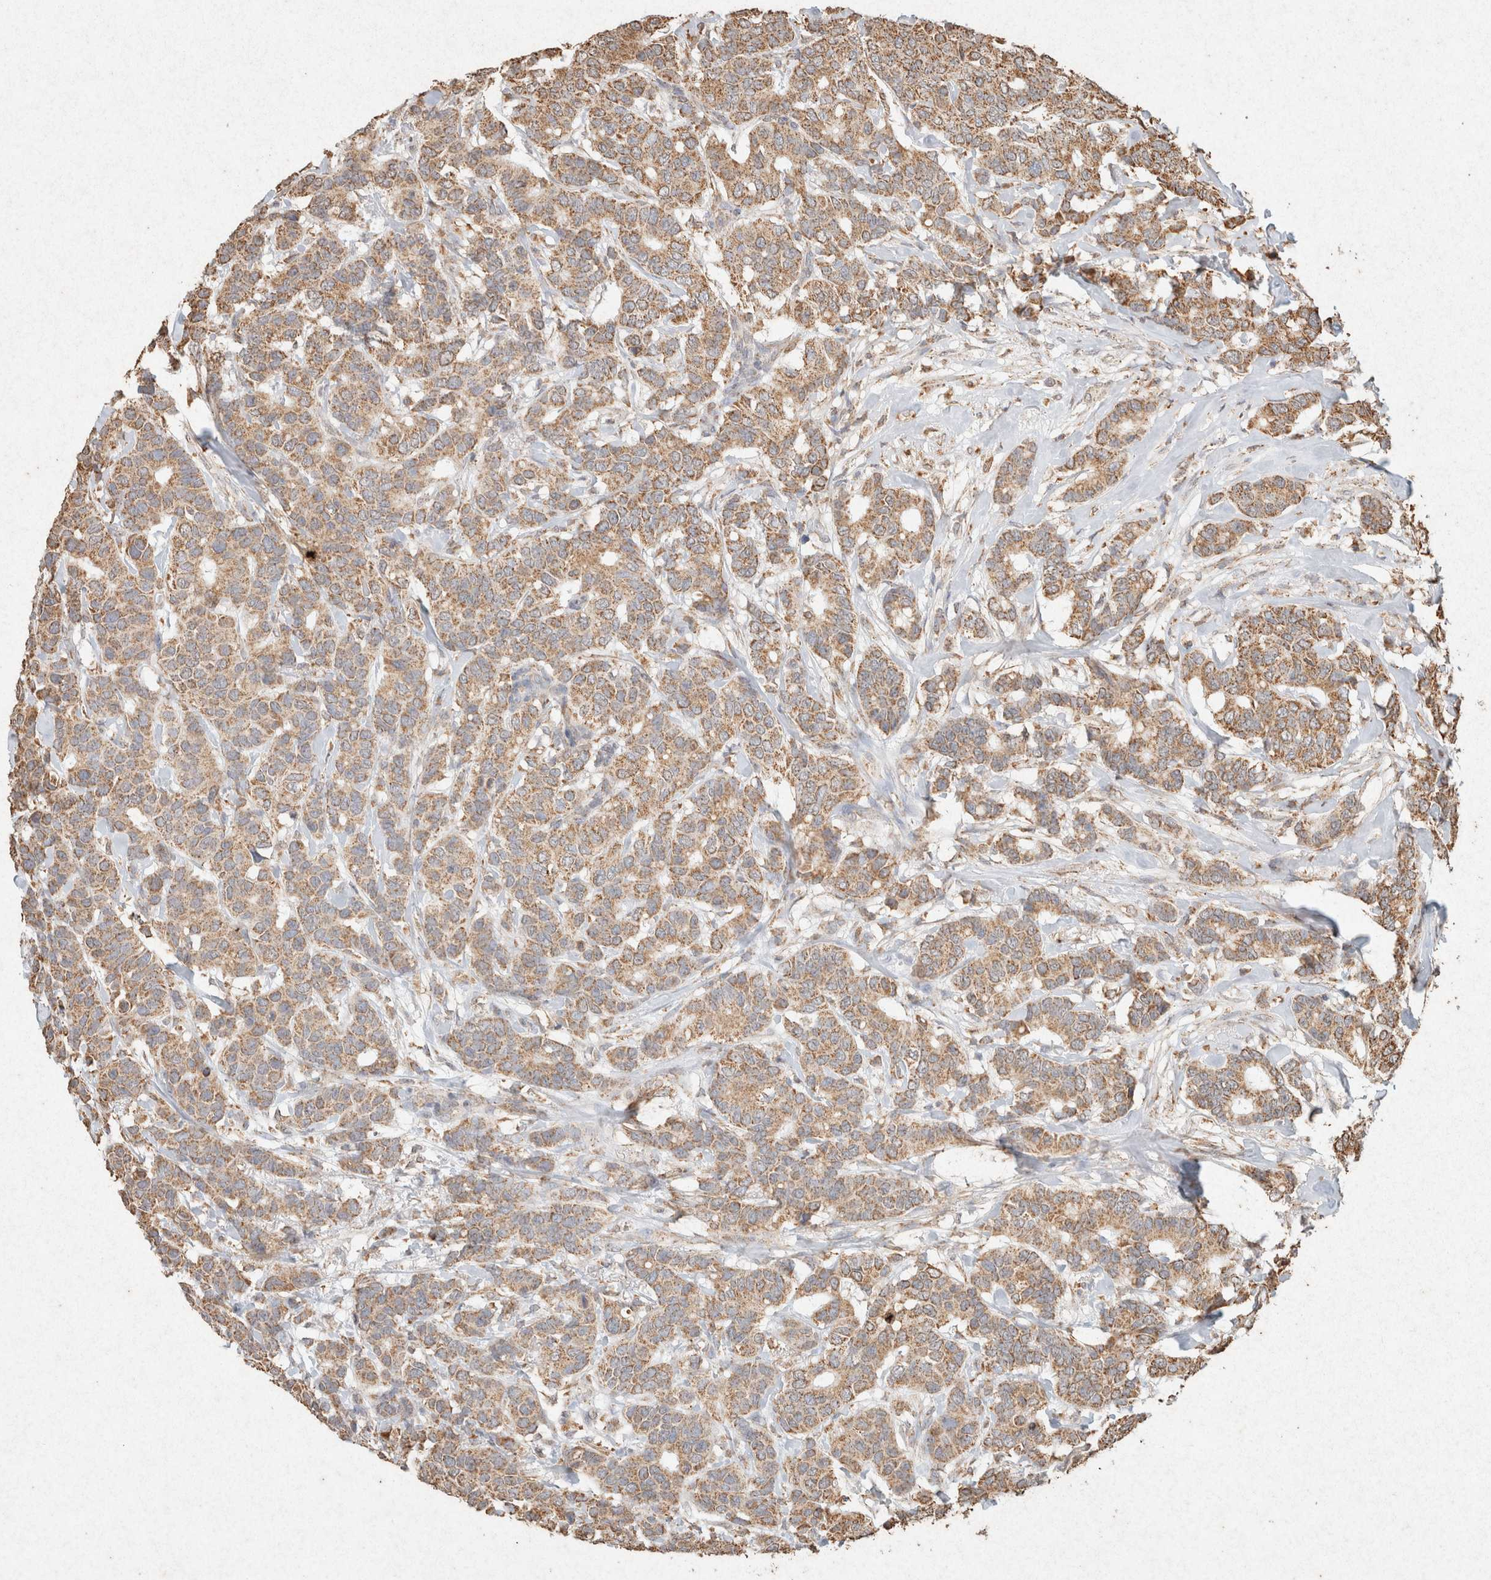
{"staining": {"intensity": "moderate", "quantity": ">75%", "location": "cytoplasmic/membranous"}, "tissue": "breast cancer", "cell_type": "Tumor cells", "image_type": "cancer", "snomed": [{"axis": "morphology", "description": "Duct carcinoma"}, {"axis": "topography", "description": "Breast"}], "caption": "Protein analysis of intraductal carcinoma (breast) tissue exhibits moderate cytoplasmic/membranous positivity in approximately >75% of tumor cells.", "gene": "SDC2", "patient": {"sex": "female", "age": 87}}